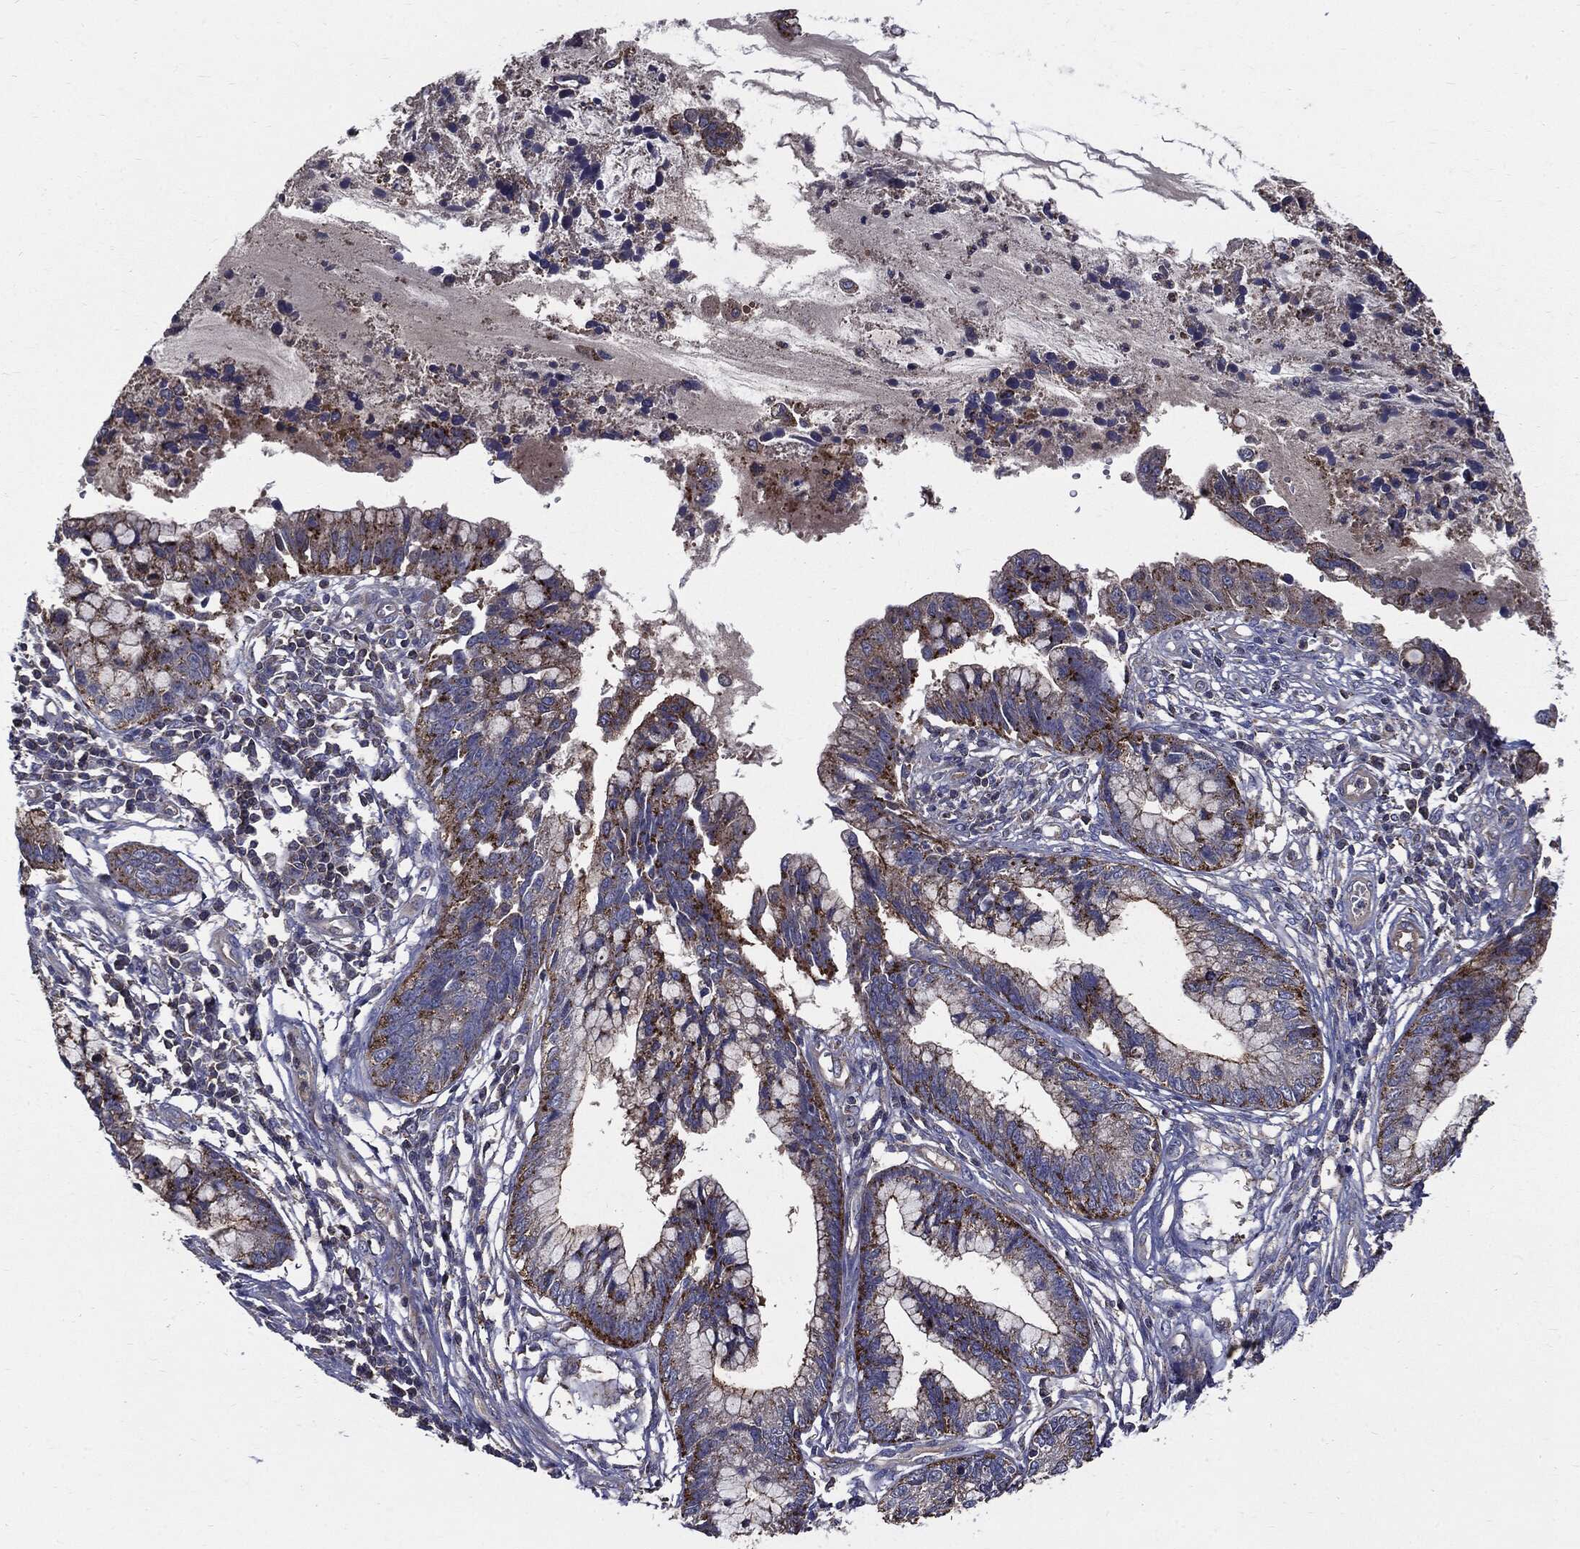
{"staining": {"intensity": "moderate", "quantity": "25%-75%", "location": "cytoplasmic/membranous"}, "tissue": "cervical cancer", "cell_type": "Tumor cells", "image_type": "cancer", "snomed": [{"axis": "morphology", "description": "Adenocarcinoma, NOS"}, {"axis": "topography", "description": "Cervix"}], "caption": "Cervical adenocarcinoma stained with IHC demonstrates moderate cytoplasmic/membranous positivity in approximately 25%-75% of tumor cells.", "gene": "PDCD6IP", "patient": {"sex": "female", "age": 44}}